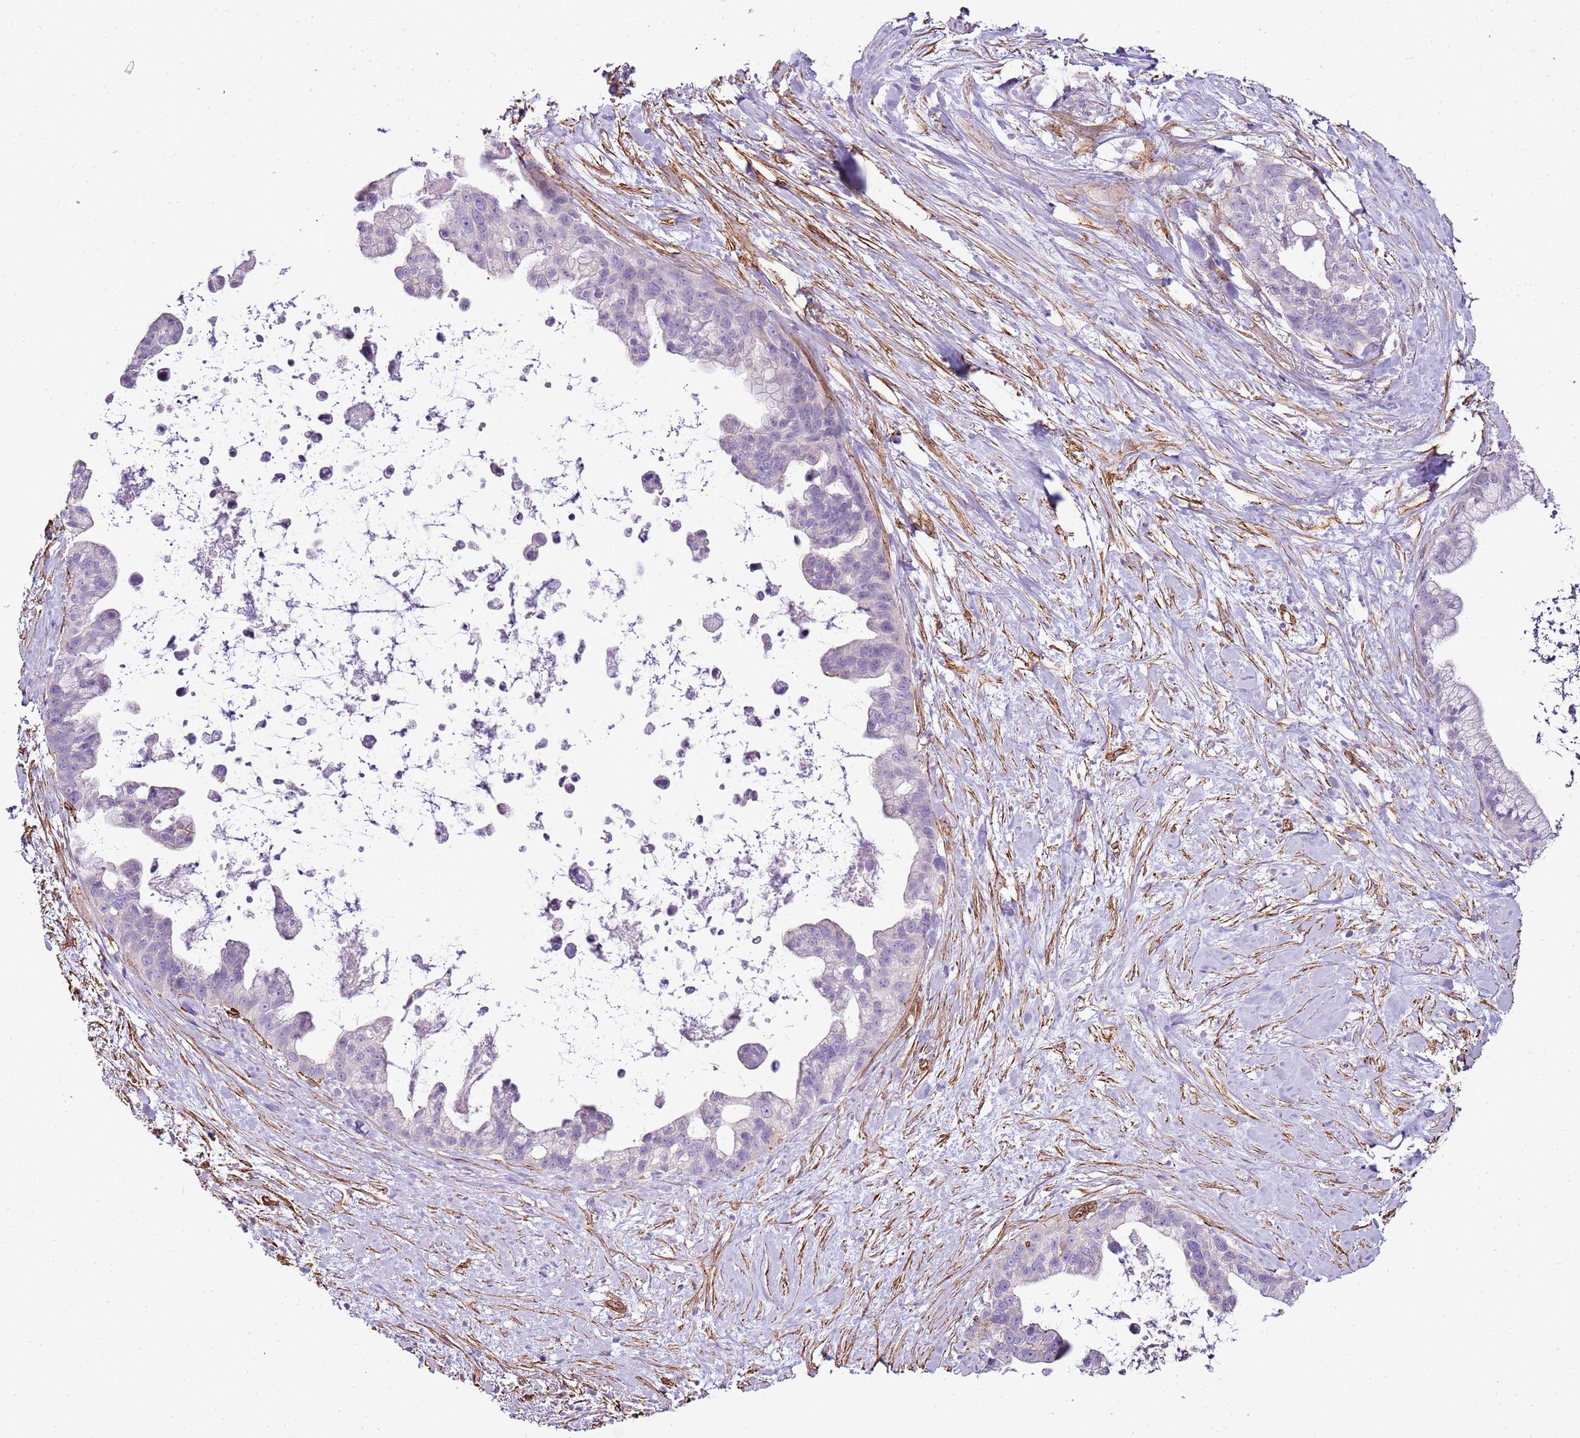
{"staining": {"intensity": "weak", "quantity": "<25%", "location": "cytoplasmic/membranous"}, "tissue": "pancreatic cancer", "cell_type": "Tumor cells", "image_type": "cancer", "snomed": [{"axis": "morphology", "description": "Adenocarcinoma, NOS"}, {"axis": "topography", "description": "Pancreas"}], "caption": "DAB immunohistochemical staining of adenocarcinoma (pancreatic) exhibits no significant expression in tumor cells.", "gene": "CTDSPL", "patient": {"sex": "female", "age": 83}}